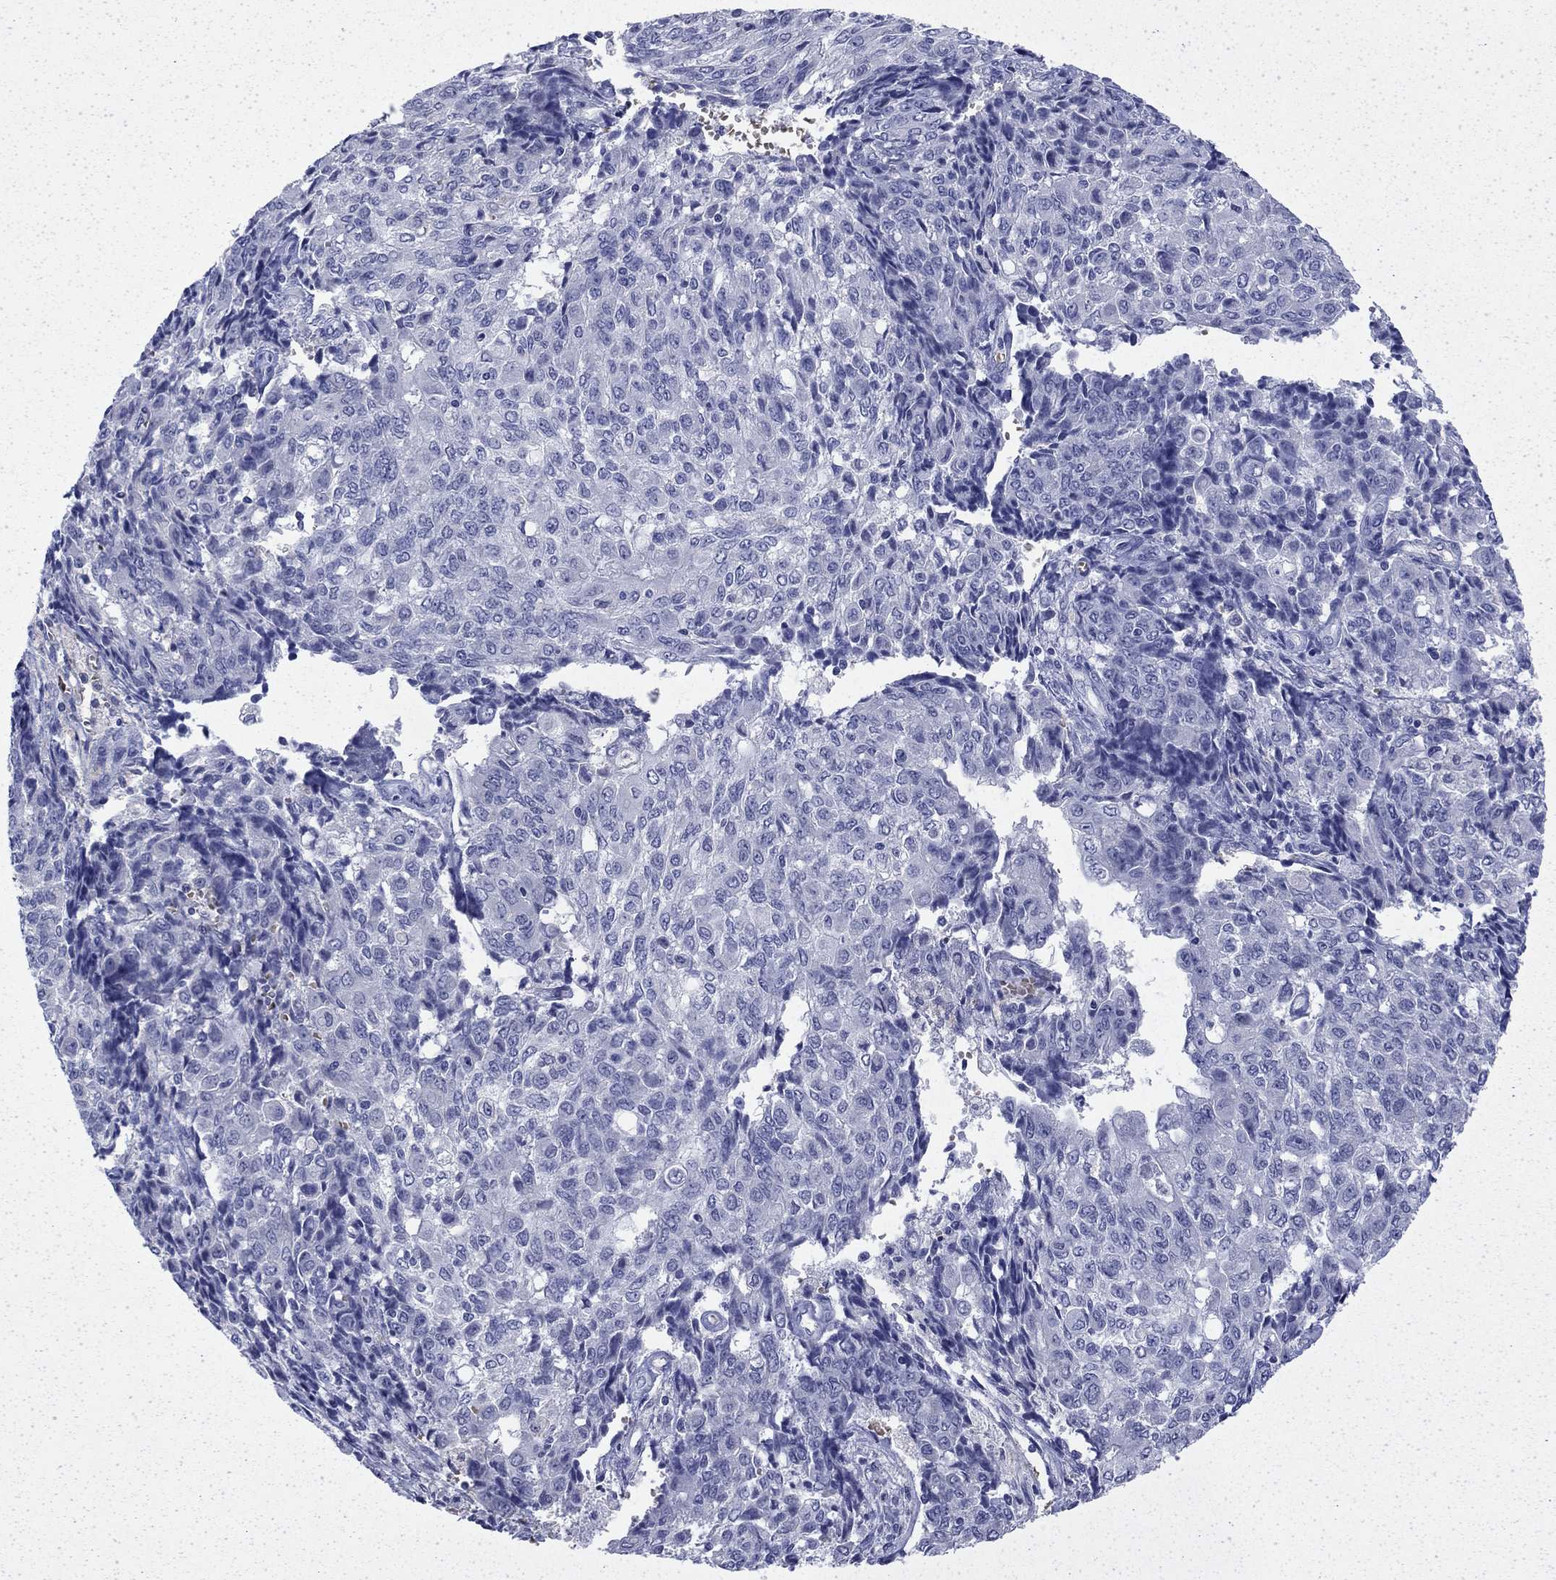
{"staining": {"intensity": "negative", "quantity": "none", "location": "none"}, "tissue": "ovarian cancer", "cell_type": "Tumor cells", "image_type": "cancer", "snomed": [{"axis": "morphology", "description": "Carcinoma, endometroid"}, {"axis": "topography", "description": "Ovary"}], "caption": "Human endometroid carcinoma (ovarian) stained for a protein using immunohistochemistry displays no expression in tumor cells.", "gene": "ENPP6", "patient": {"sex": "female", "age": 42}}